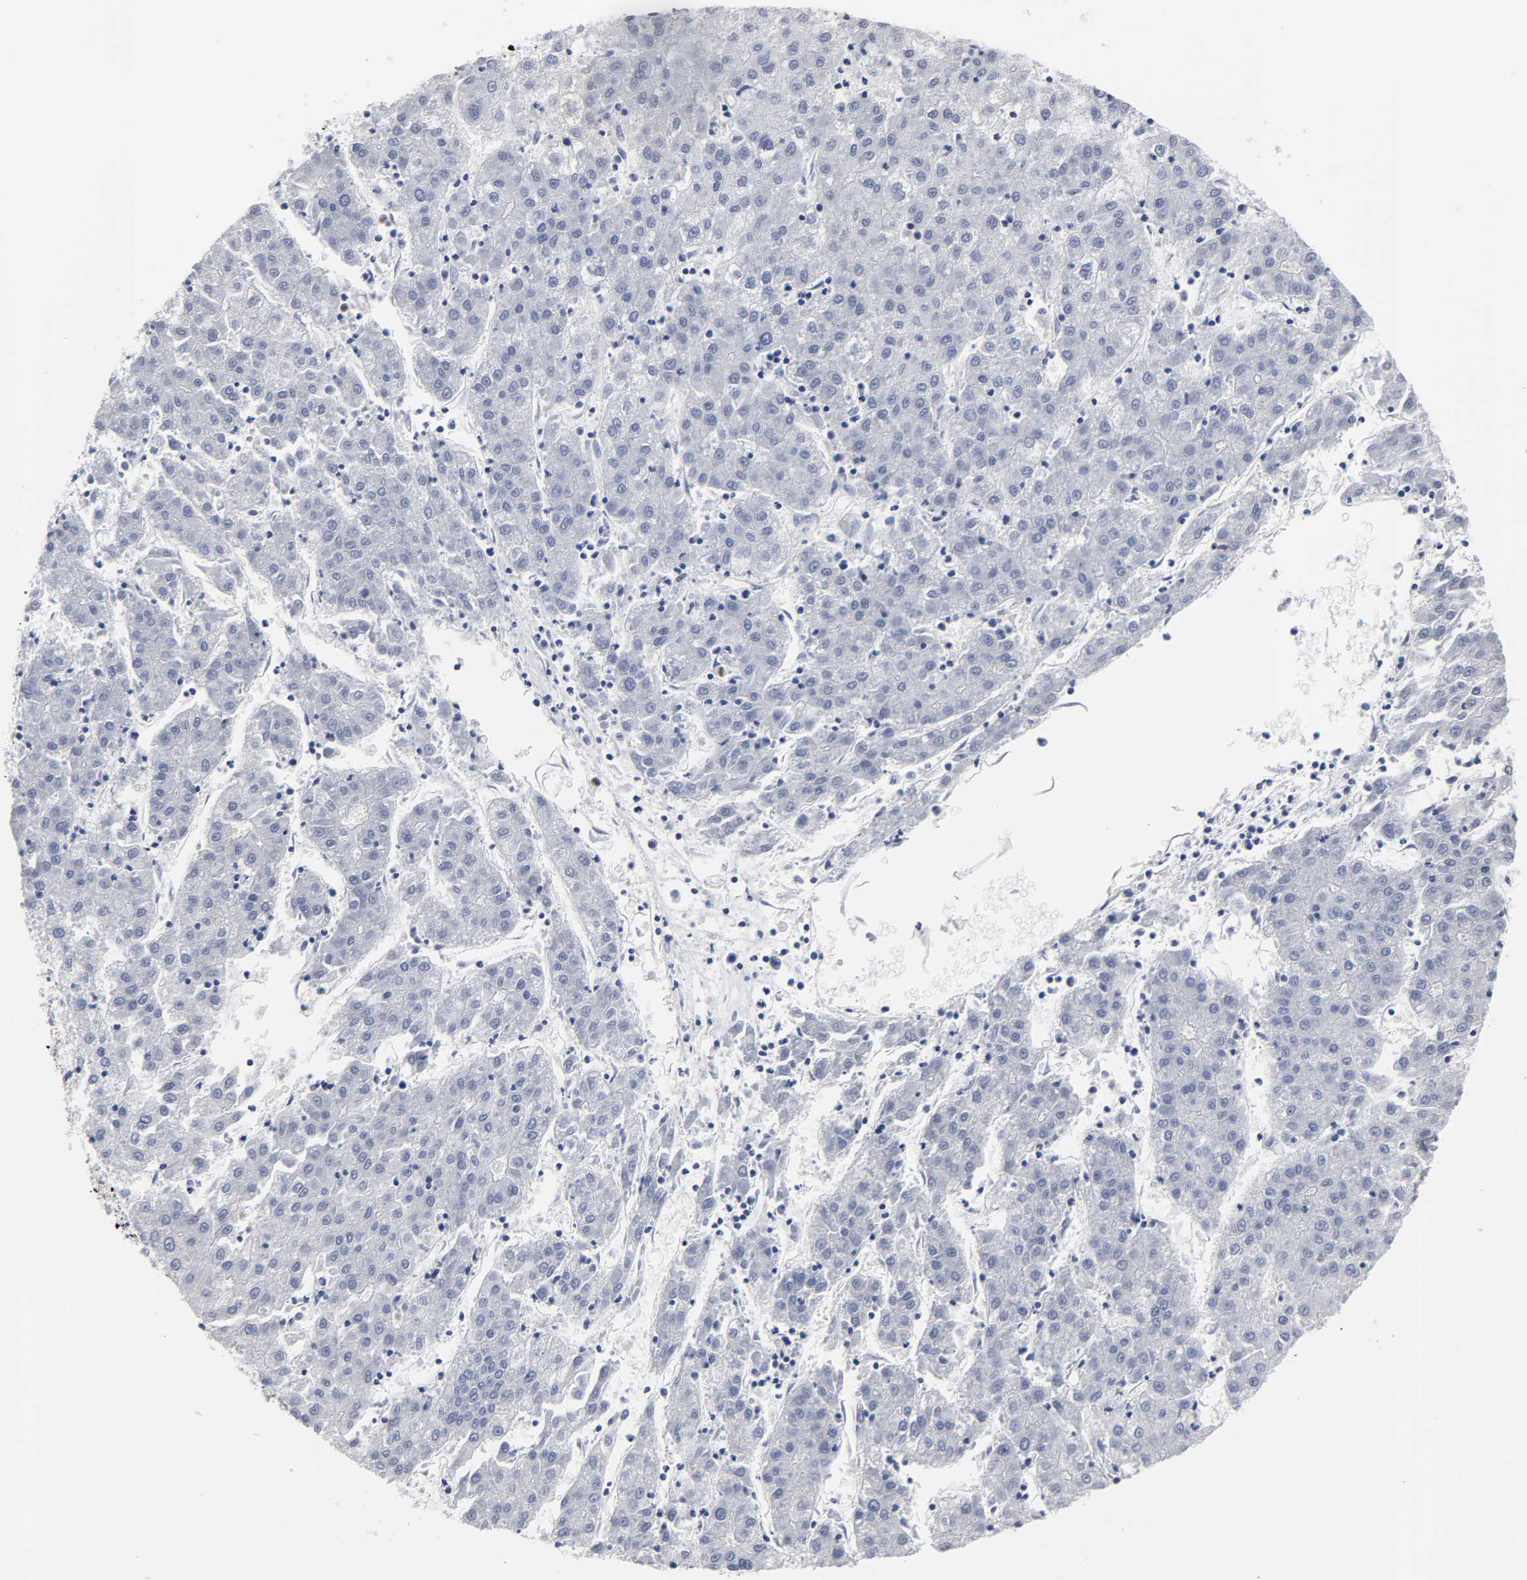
{"staining": {"intensity": "negative", "quantity": "none", "location": "none"}, "tissue": "liver cancer", "cell_type": "Tumor cells", "image_type": "cancer", "snomed": [{"axis": "morphology", "description": "Carcinoma, Hepatocellular, NOS"}, {"axis": "topography", "description": "Liver"}], "caption": "There is no significant expression in tumor cells of liver cancer (hepatocellular carcinoma).", "gene": "HNF4A", "patient": {"sex": "male", "age": 72}}